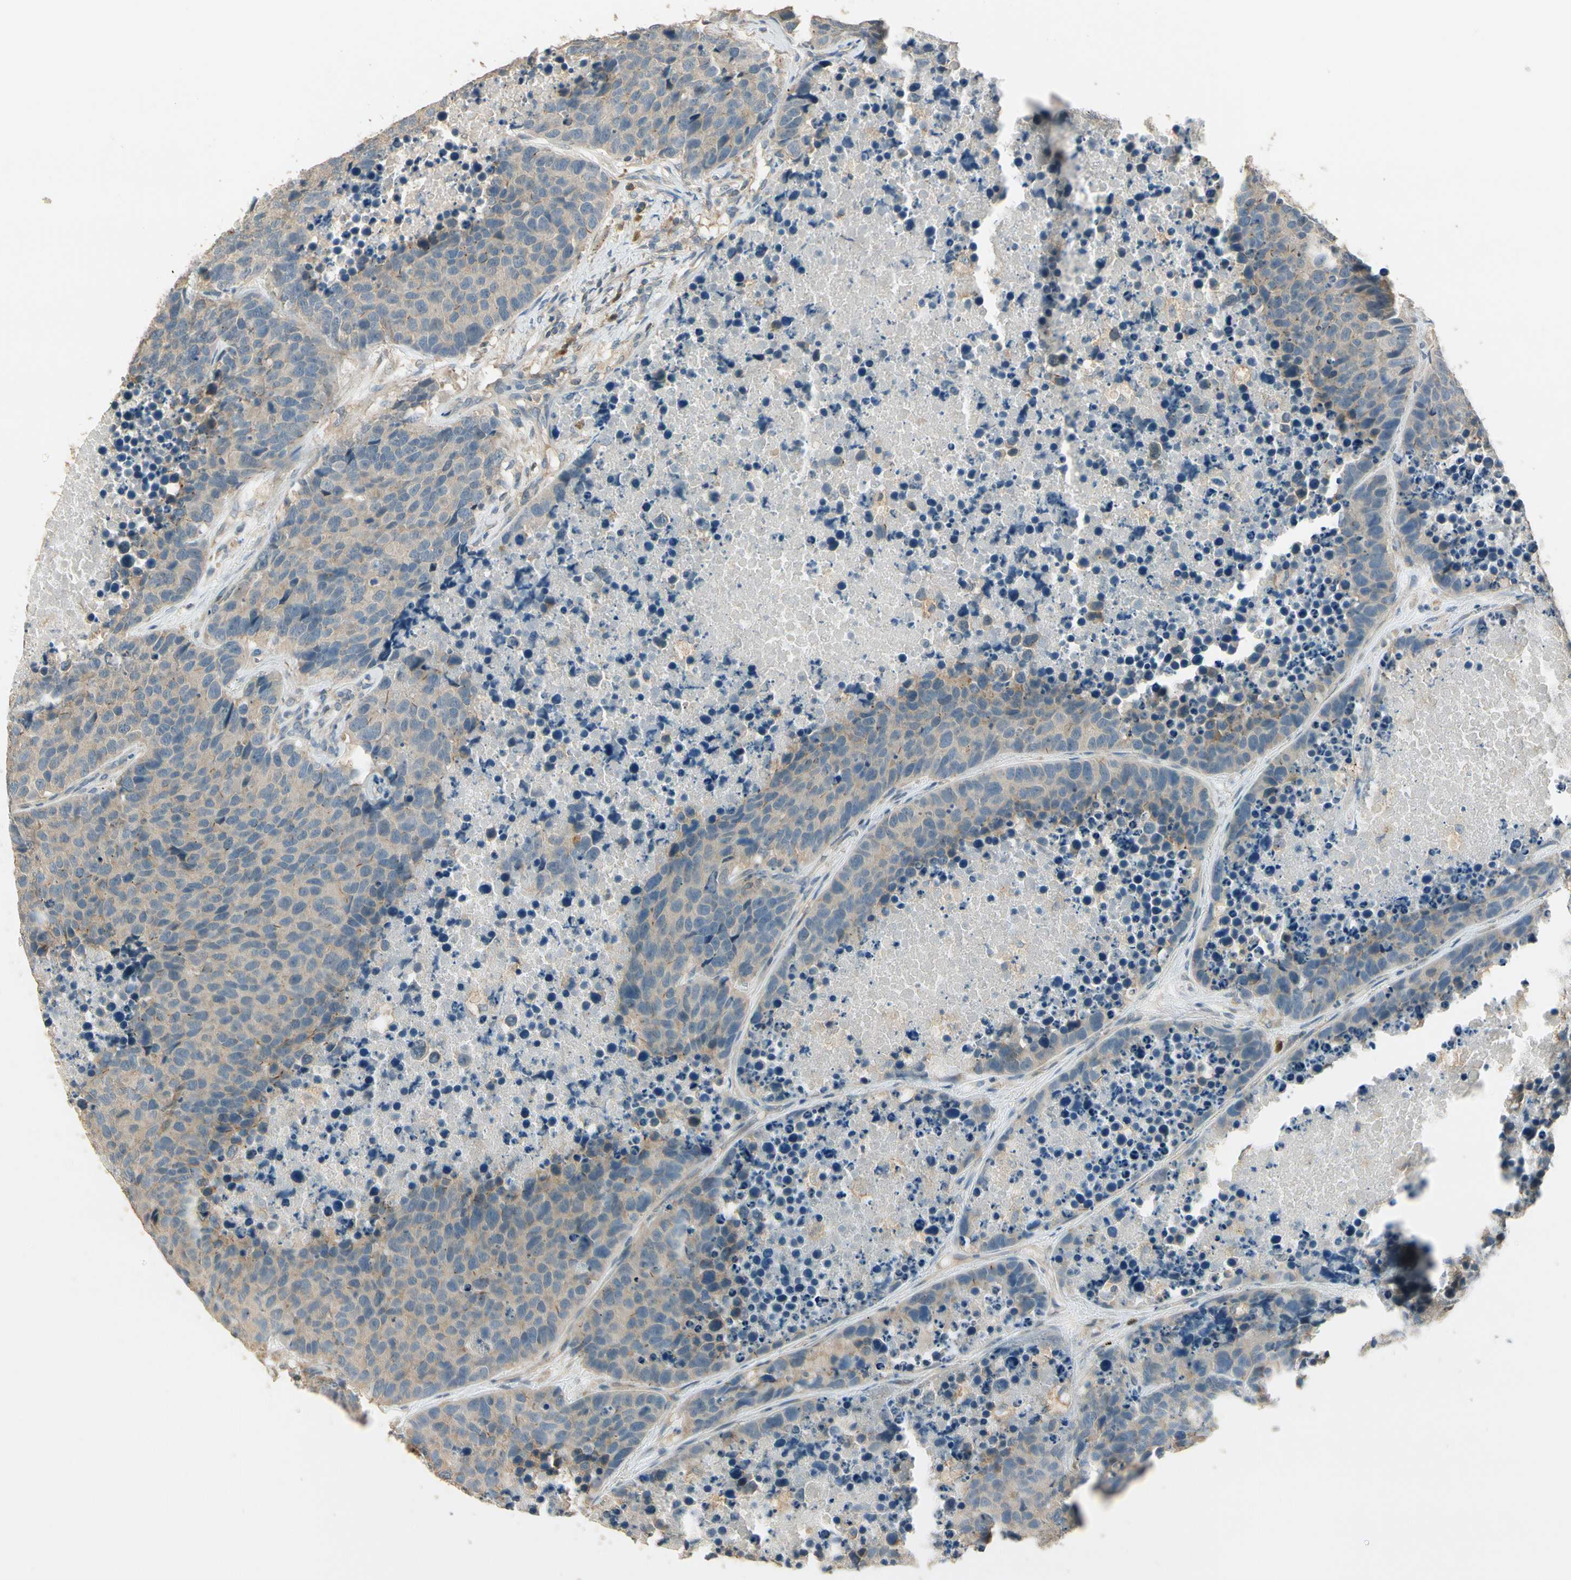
{"staining": {"intensity": "weak", "quantity": ">75%", "location": "cytoplasmic/membranous"}, "tissue": "carcinoid", "cell_type": "Tumor cells", "image_type": "cancer", "snomed": [{"axis": "morphology", "description": "Carcinoid, malignant, NOS"}, {"axis": "topography", "description": "Lung"}], "caption": "There is low levels of weak cytoplasmic/membranous expression in tumor cells of carcinoid (malignant), as demonstrated by immunohistochemical staining (brown color).", "gene": "PLXNA1", "patient": {"sex": "male", "age": 60}}